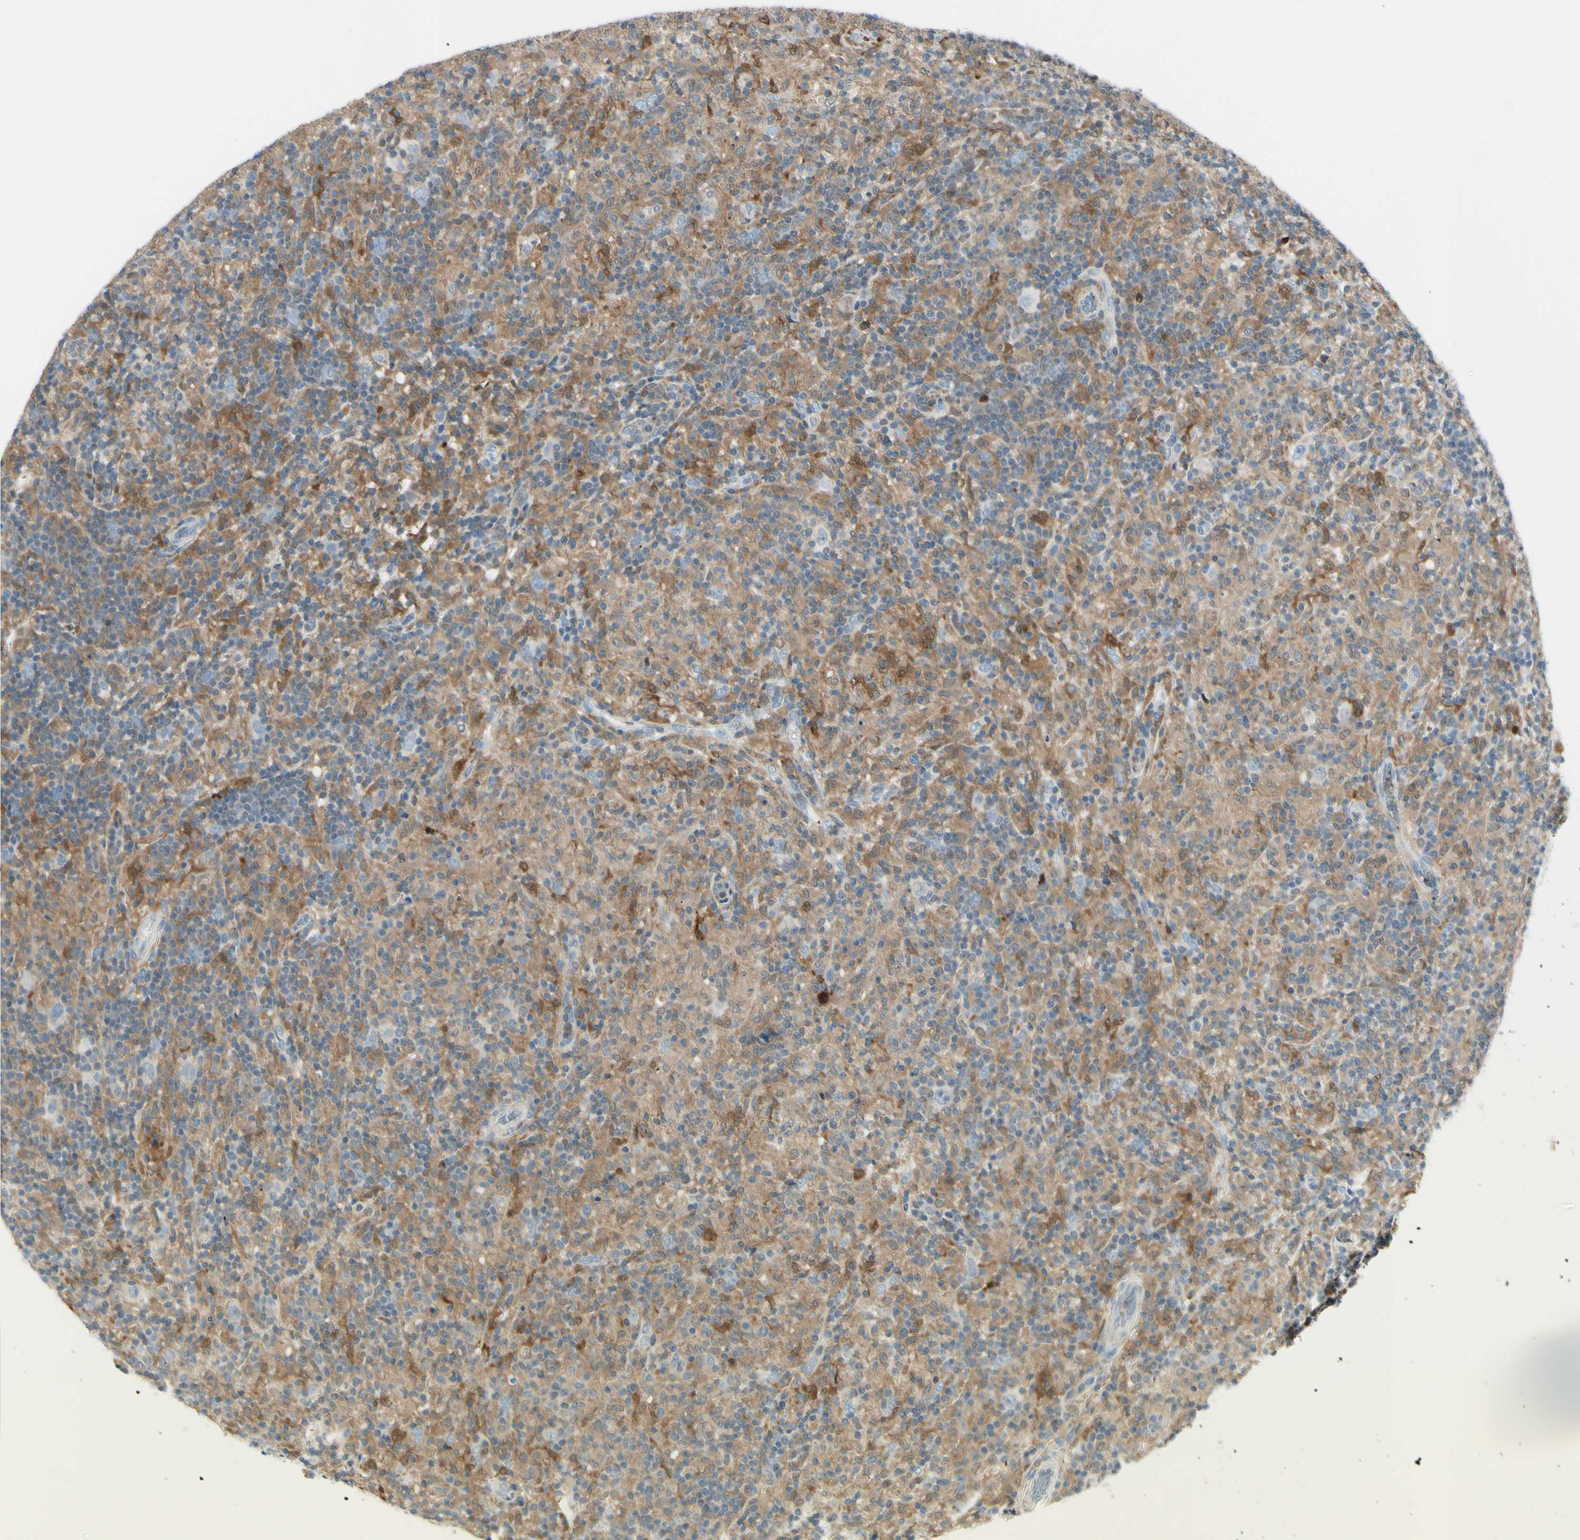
{"staining": {"intensity": "negative", "quantity": "none", "location": "none"}, "tissue": "lymphoma", "cell_type": "Tumor cells", "image_type": "cancer", "snomed": [{"axis": "morphology", "description": "Hodgkin's disease, NOS"}, {"axis": "topography", "description": "Lymph node"}], "caption": "Tumor cells show no significant protein expression in Hodgkin's disease.", "gene": "CYRIB", "patient": {"sex": "male", "age": 70}}